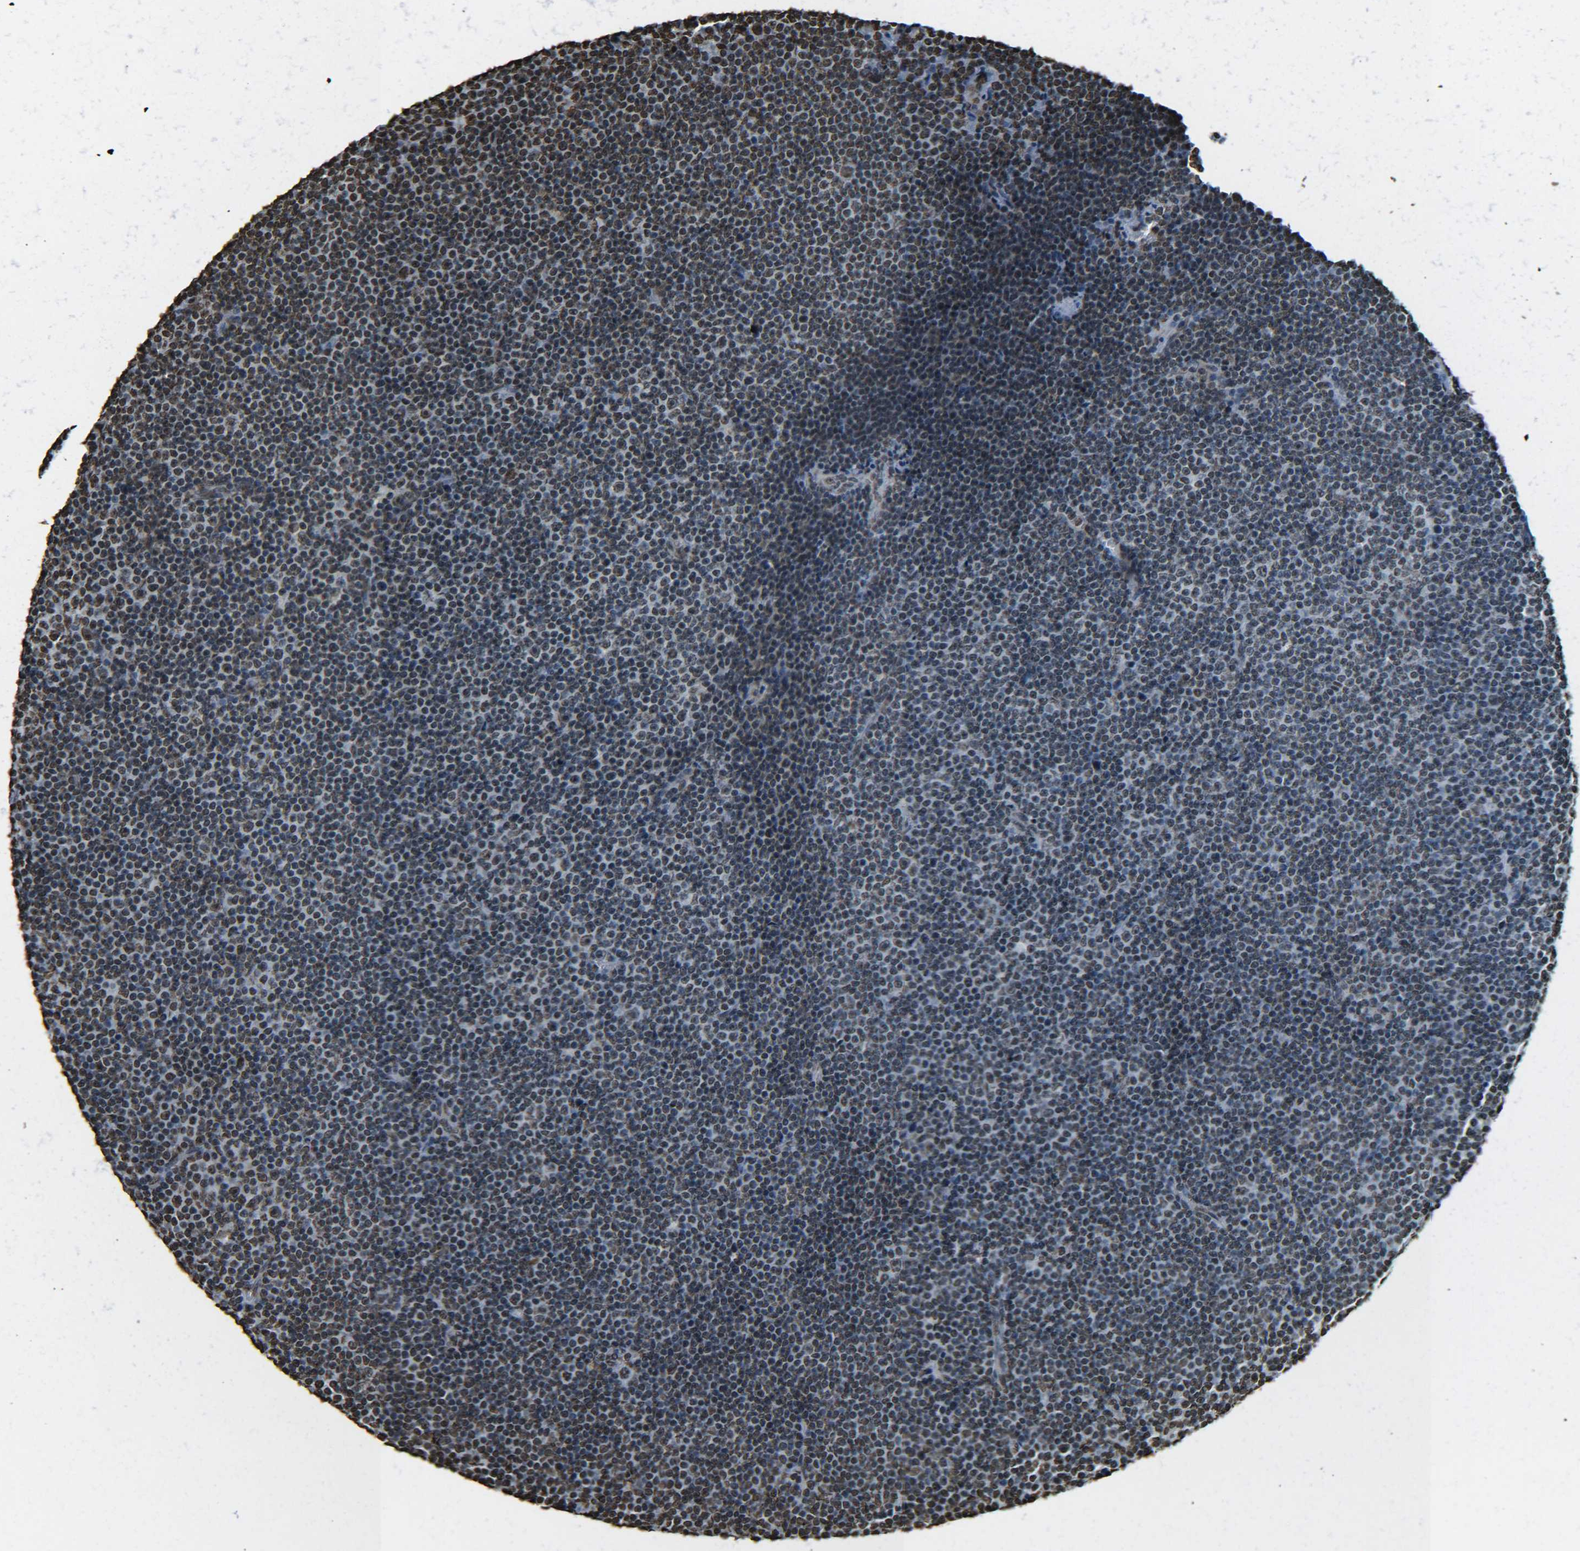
{"staining": {"intensity": "weak", "quantity": "25%-75%", "location": "nuclear"}, "tissue": "lymphoma", "cell_type": "Tumor cells", "image_type": "cancer", "snomed": [{"axis": "morphology", "description": "Malignant lymphoma, non-Hodgkin's type, Low grade"}, {"axis": "topography", "description": "Lymph node"}], "caption": "Human low-grade malignant lymphoma, non-Hodgkin's type stained with a brown dye reveals weak nuclear positive staining in about 25%-75% of tumor cells.", "gene": "H4C16", "patient": {"sex": "female", "age": 67}}